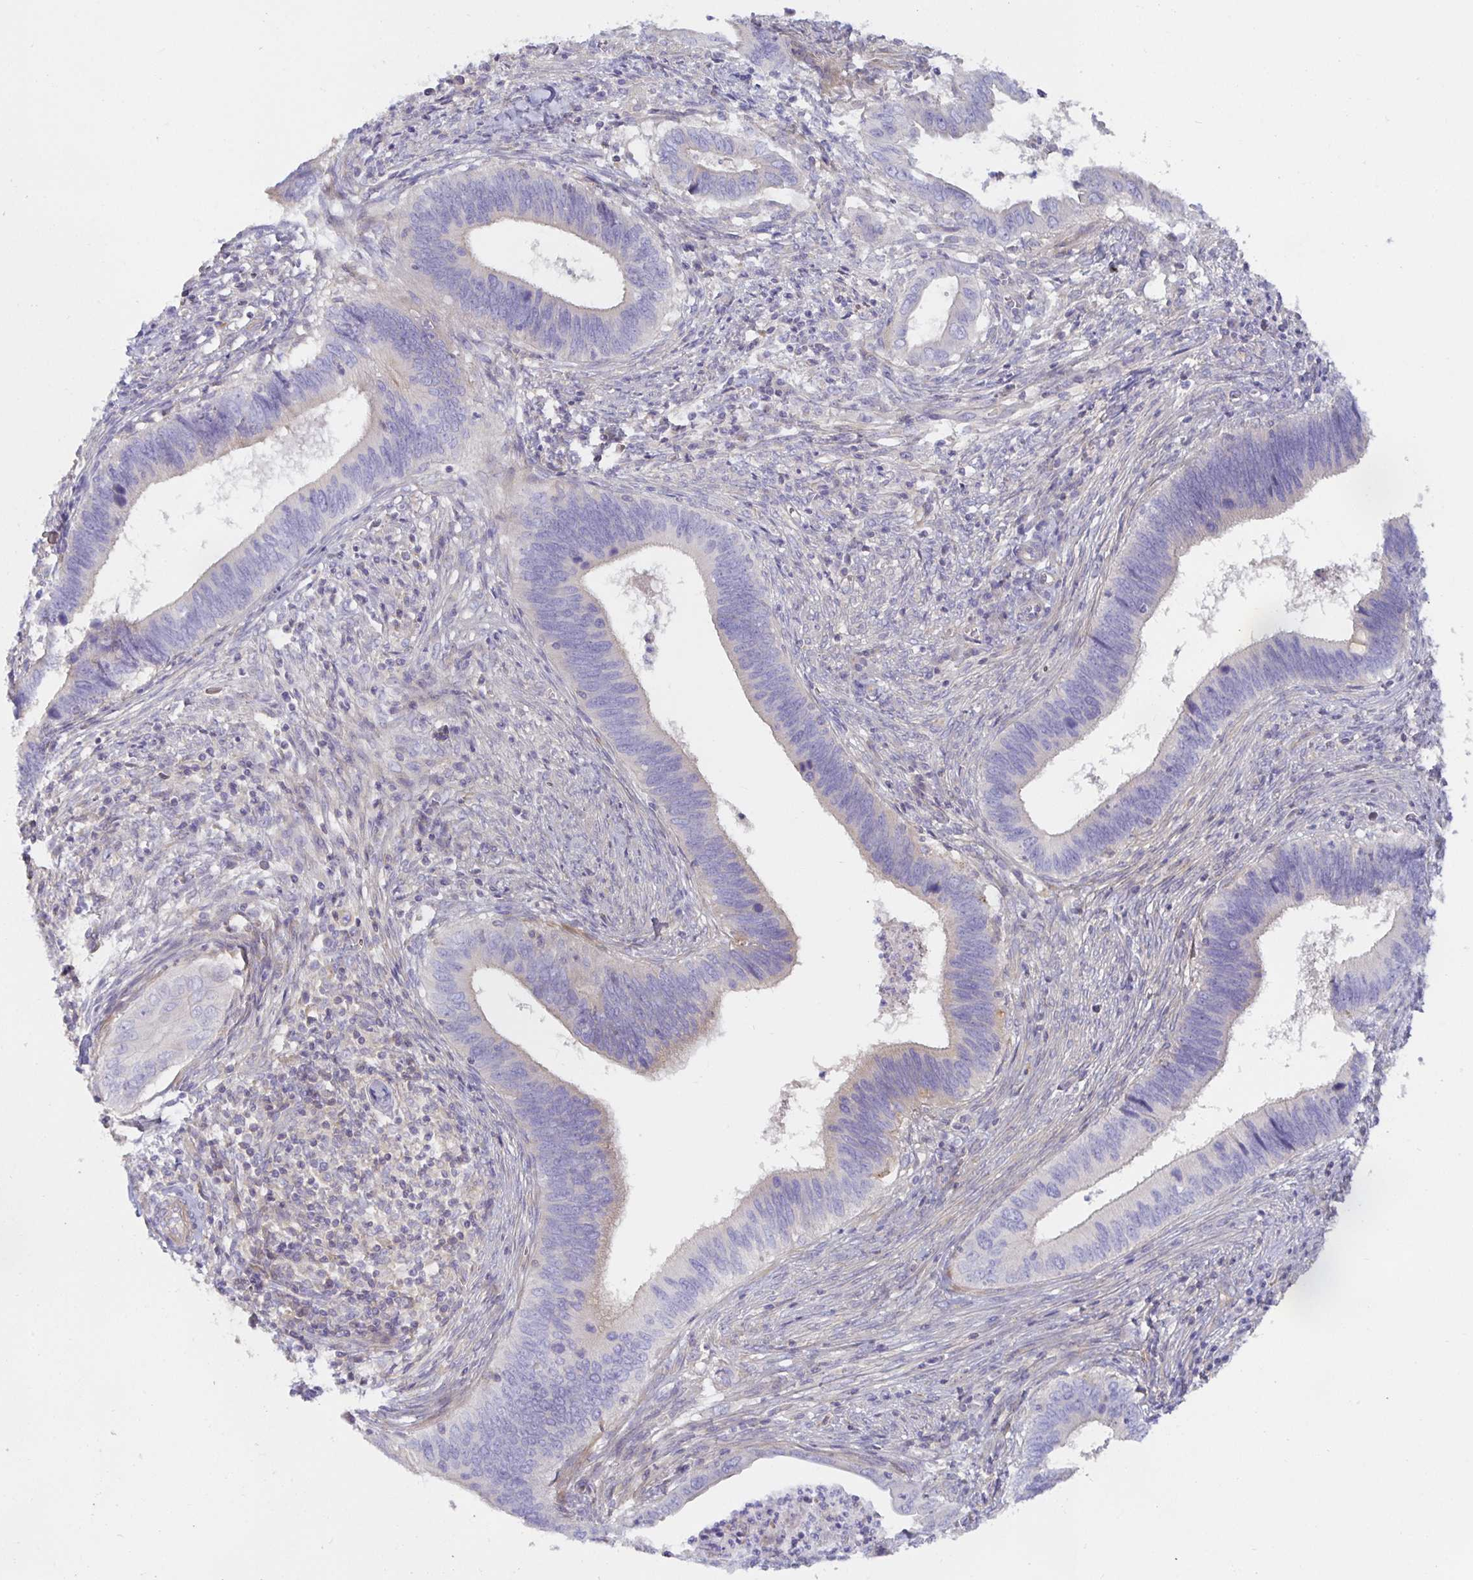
{"staining": {"intensity": "negative", "quantity": "none", "location": "none"}, "tissue": "cervical cancer", "cell_type": "Tumor cells", "image_type": "cancer", "snomed": [{"axis": "morphology", "description": "Adenocarcinoma, NOS"}, {"axis": "topography", "description": "Cervix"}], "caption": "An immunohistochemistry photomicrograph of cervical adenocarcinoma is shown. There is no staining in tumor cells of cervical adenocarcinoma.", "gene": "METTL22", "patient": {"sex": "female", "age": 42}}